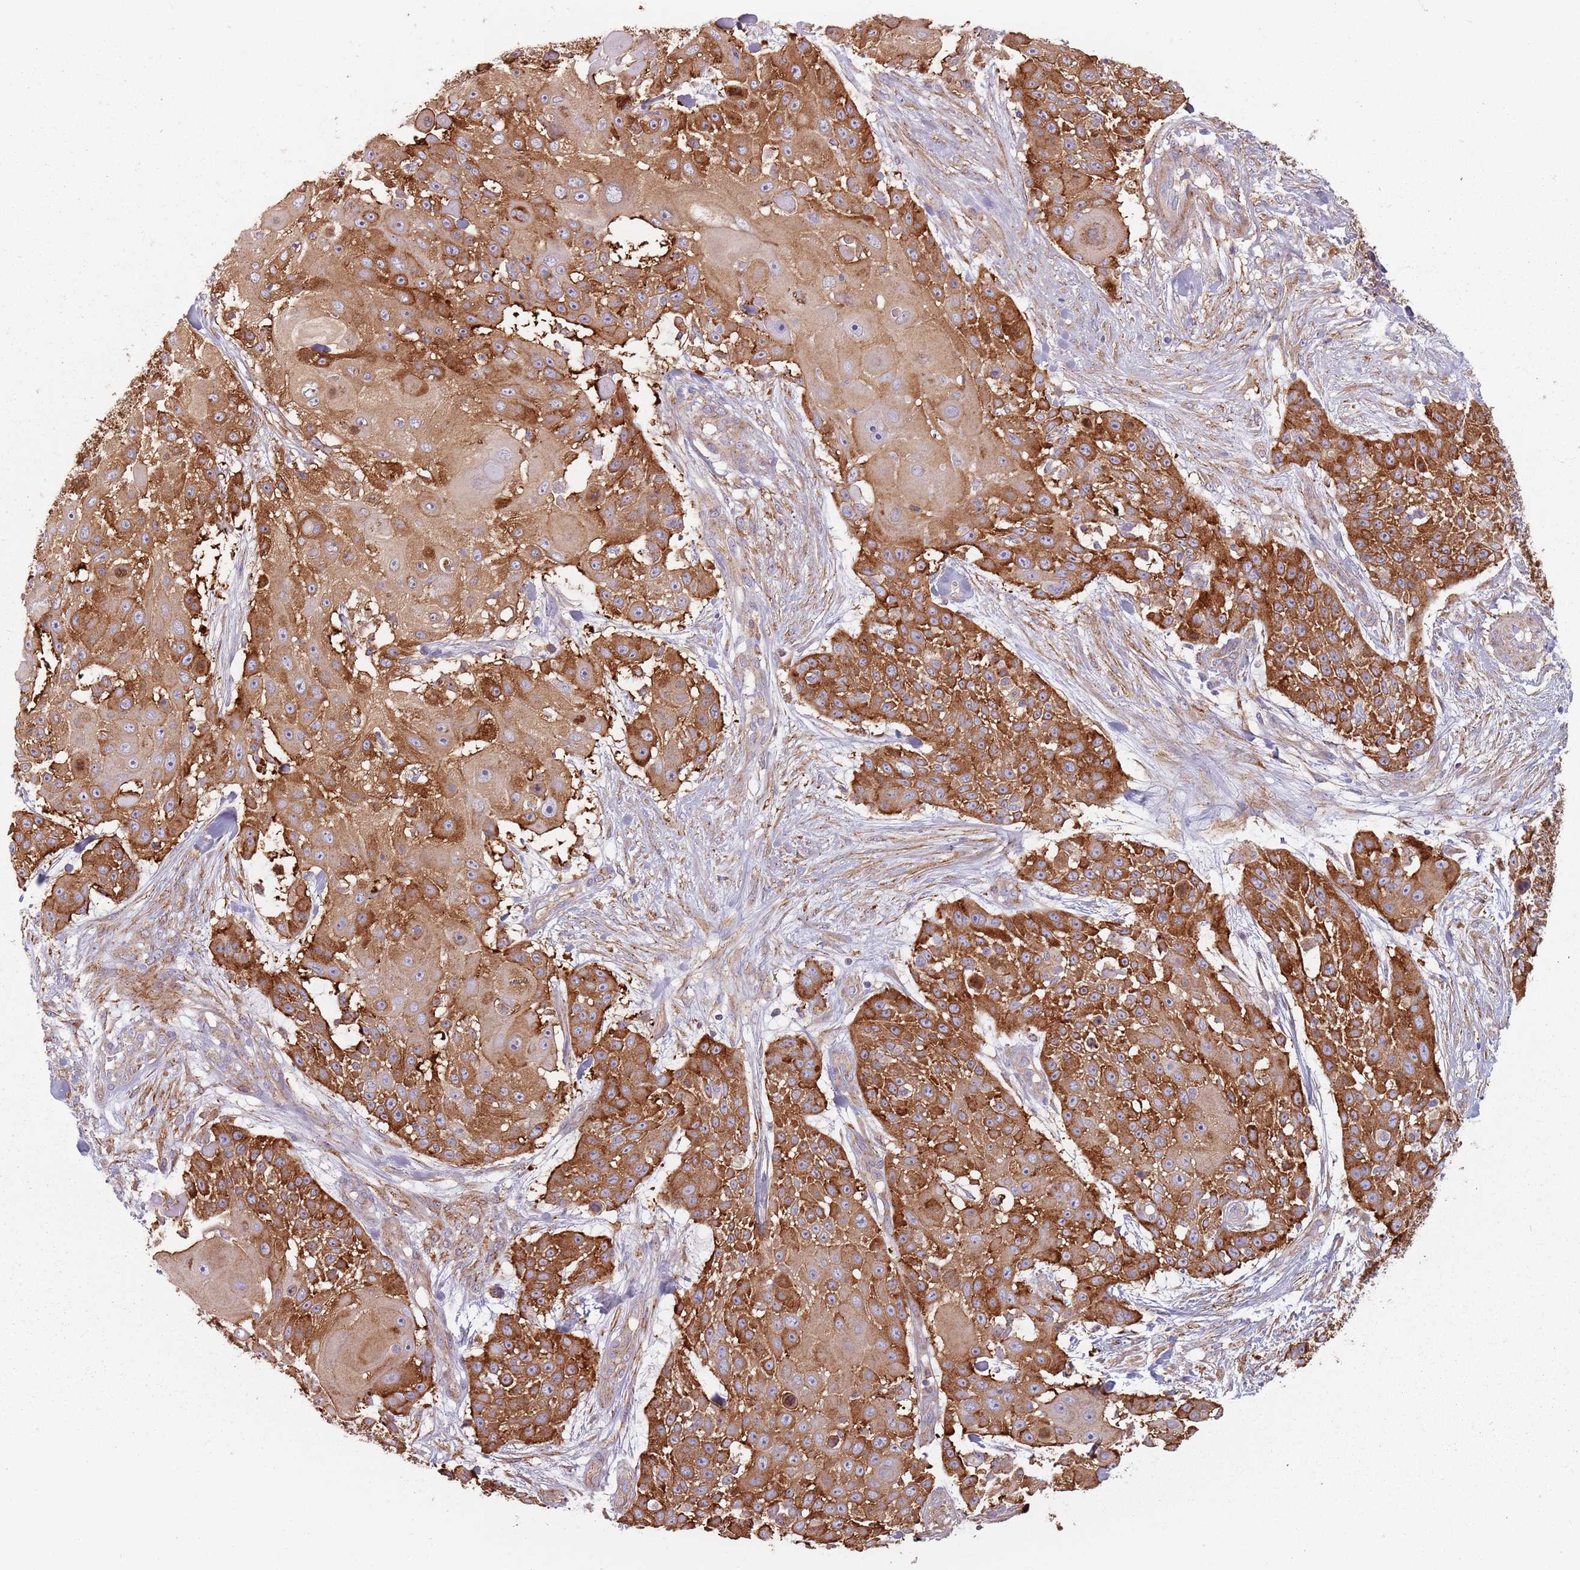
{"staining": {"intensity": "strong", "quantity": ">75%", "location": "cytoplasmic/membranous"}, "tissue": "skin cancer", "cell_type": "Tumor cells", "image_type": "cancer", "snomed": [{"axis": "morphology", "description": "Squamous cell carcinoma, NOS"}, {"axis": "topography", "description": "Skin"}], "caption": "This micrograph shows skin cancer stained with immunohistochemistry to label a protein in brown. The cytoplasmic/membranous of tumor cells show strong positivity for the protein. Nuclei are counter-stained blue.", "gene": "TPD52L2", "patient": {"sex": "female", "age": 86}}